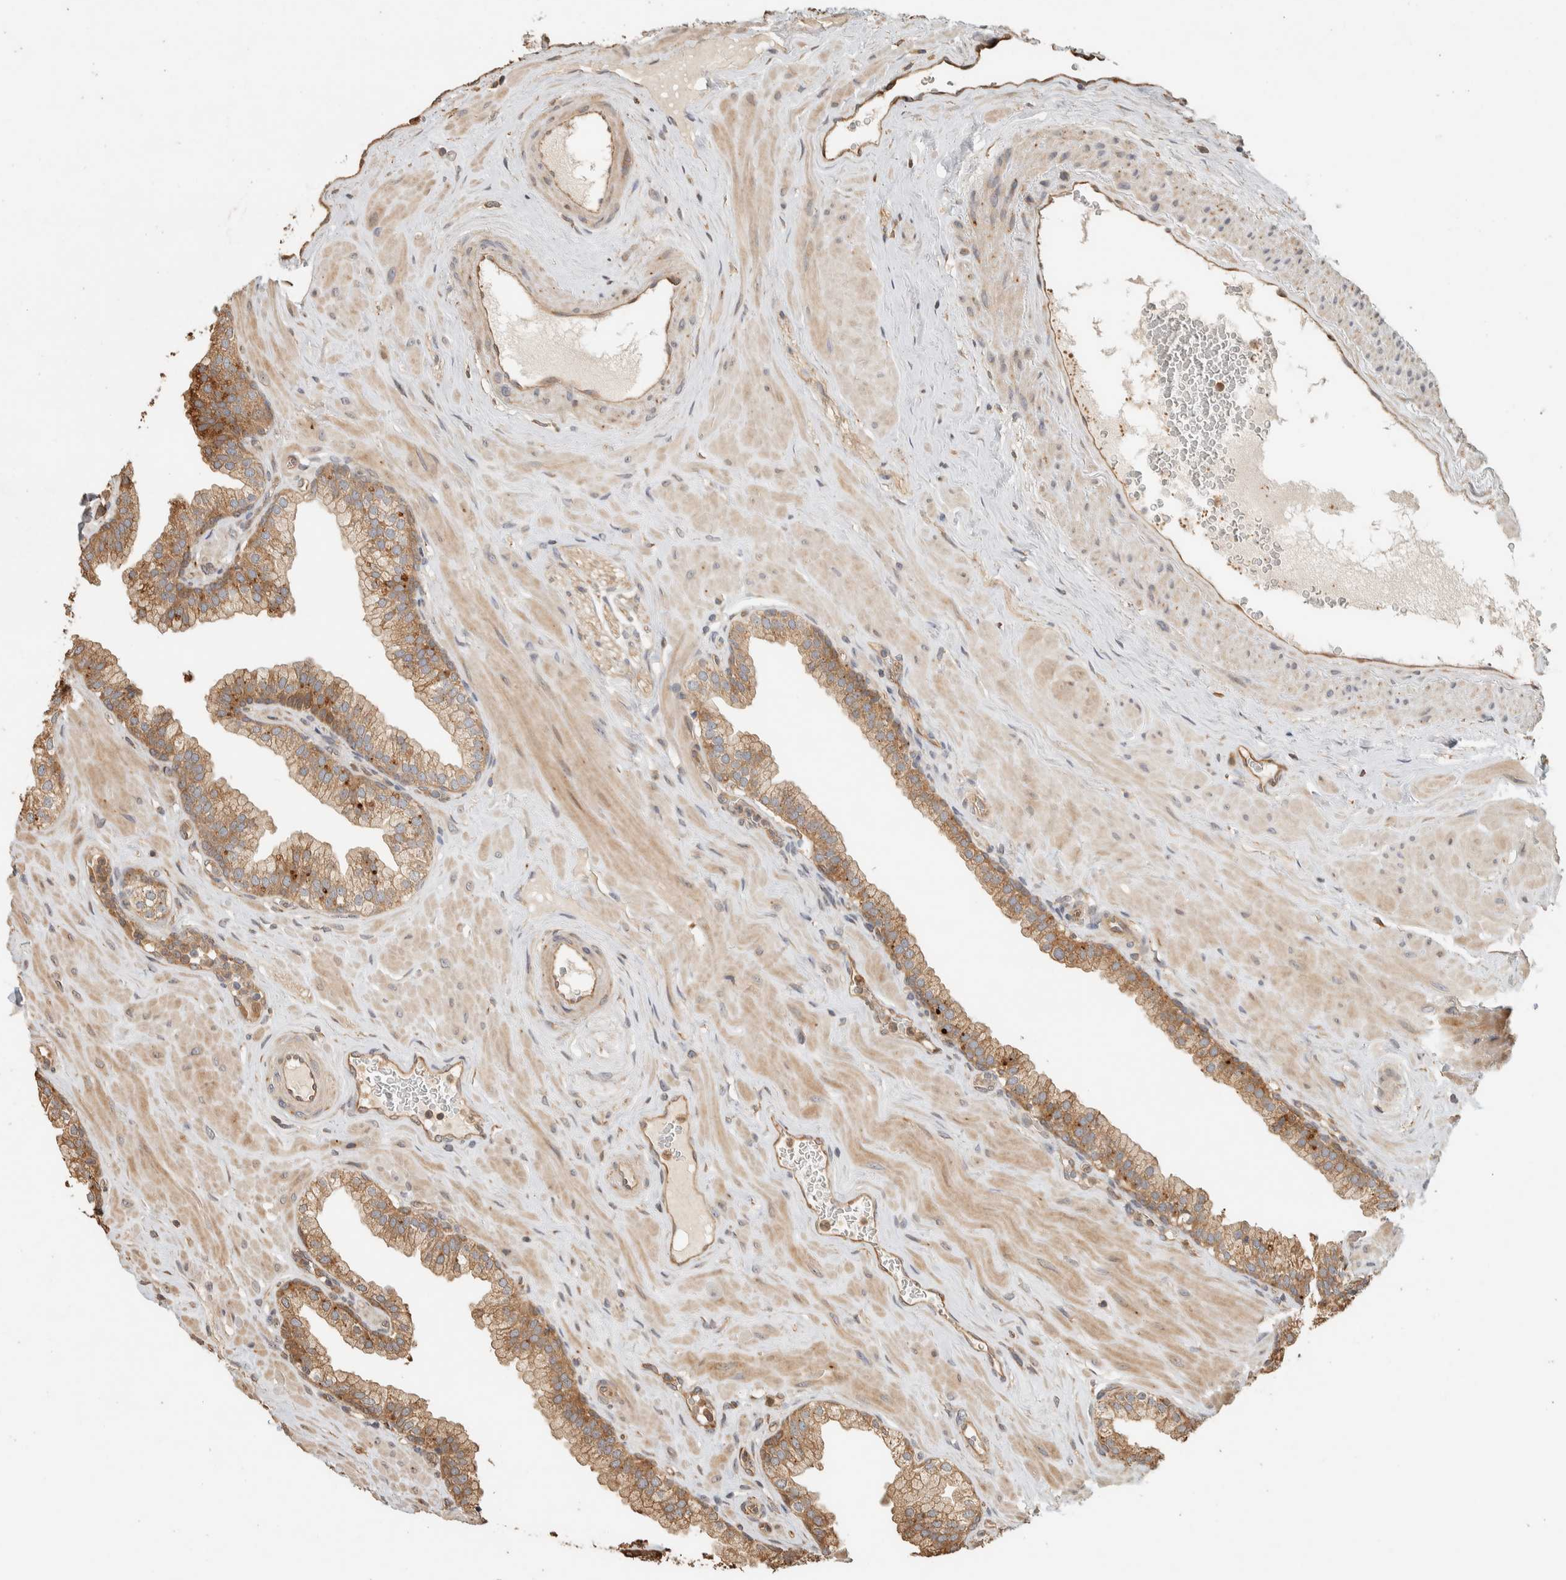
{"staining": {"intensity": "moderate", "quantity": ">75%", "location": "cytoplasmic/membranous"}, "tissue": "prostate", "cell_type": "Glandular cells", "image_type": "normal", "snomed": [{"axis": "morphology", "description": "Normal tissue, NOS"}, {"axis": "morphology", "description": "Urothelial carcinoma, Low grade"}, {"axis": "topography", "description": "Urinary bladder"}, {"axis": "topography", "description": "Prostate"}], "caption": "High-magnification brightfield microscopy of benign prostate stained with DAB (3,3'-diaminobenzidine) (brown) and counterstained with hematoxylin (blue). glandular cells exhibit moderate cytoplasmic/membranous staining is present in about>75% of cells.", "gene": "EXOC7", "patient": {"sex": "male", "age": 60}}